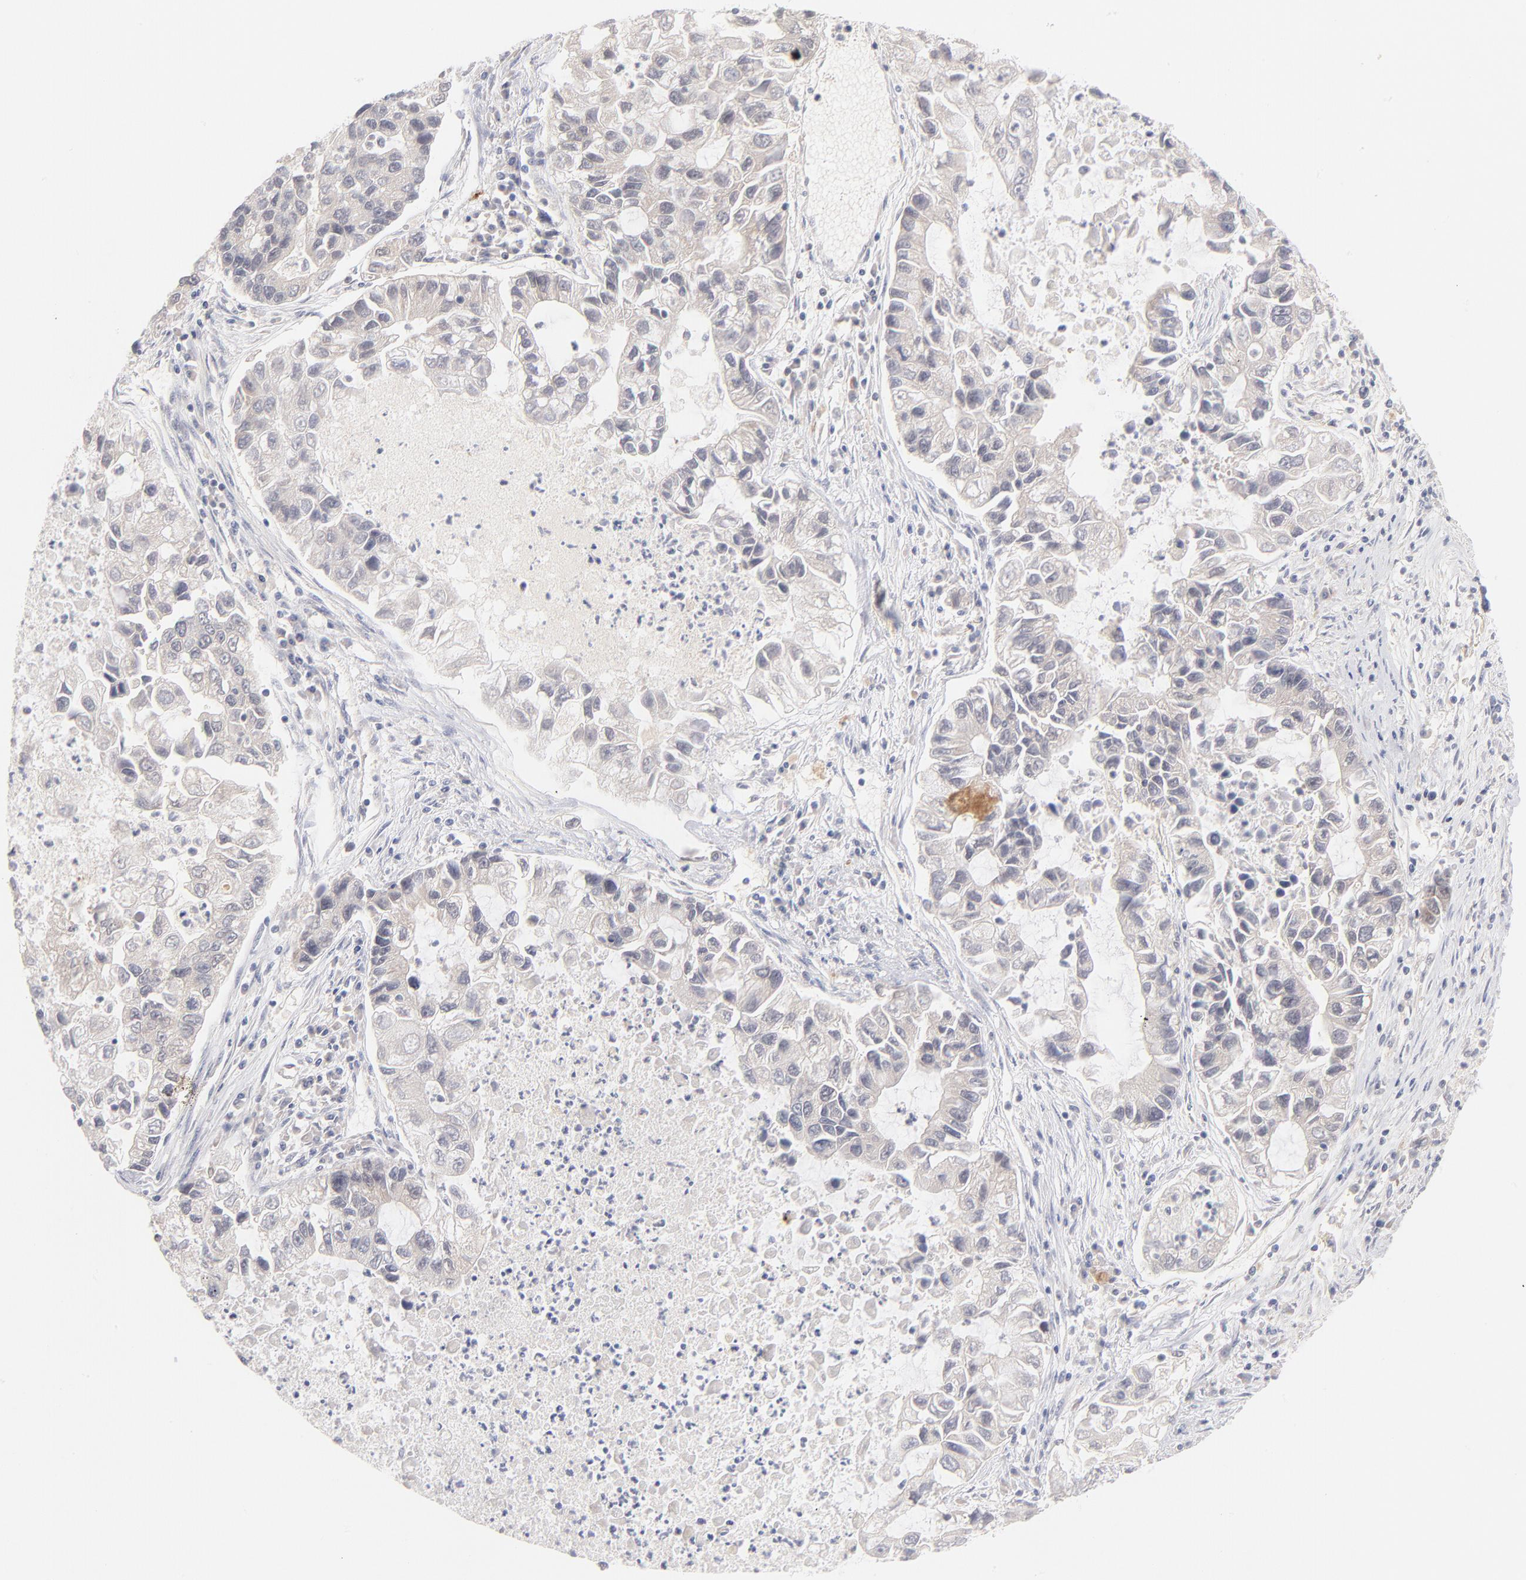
{"staining": {"intensity": "weak", "quantity": "<25%", "location": "cytoplasmic/membranous"}, "tissue": "lung cancer", "cell_type": "Tumor cells", "image_type": "cancer", "snomed": [{"axis": "morphology", "description": "Adenocarcinoma, NOS"}, {"axis": "topography", "description": "Lung"}], "caption": "IHC of adenocarcinoma (lung) reveals no expression in tumor cells.", "gene": "CASP6", "patient": {"sex": "female", "age": 51}}